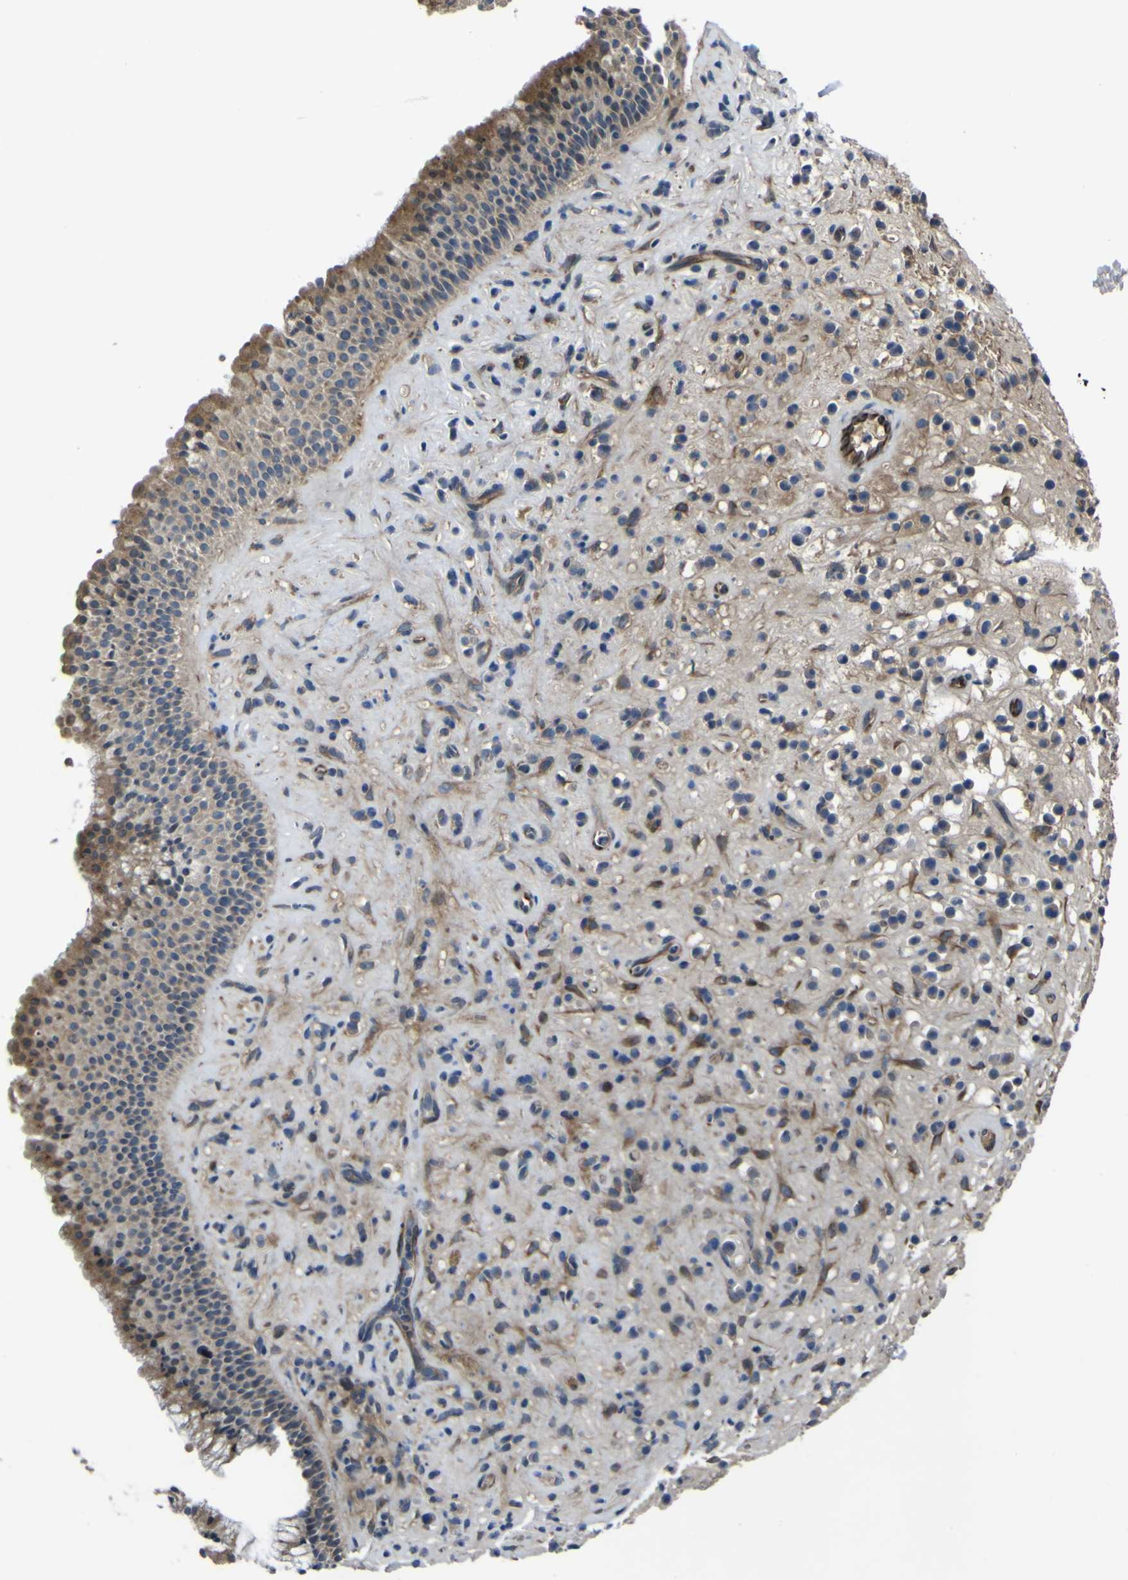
{"staining": {"intensity": "moderate", "quantity": "25%-75%", "location": "cytoplasmic/membranous"}, "tissue": "nasopharynx", "cell_type": "Respiratory epithelial cells", "image_type": "normal", "snomed": [{"axis": "morphology", "description": "Normal tissue, NOS"}, {"axis": "topography", "description": "Nasopharynx"}], "caption": "Moderate cytoplasmic/membranous expression is seen in about 25%-75% of respiratory epithelial cells in unremarkable nasopharynx. The protein is shown in brown color, while the nuclei are stained blue.", "gene": "GPLD1", "patient": {"sex": "female", "age": 51}}